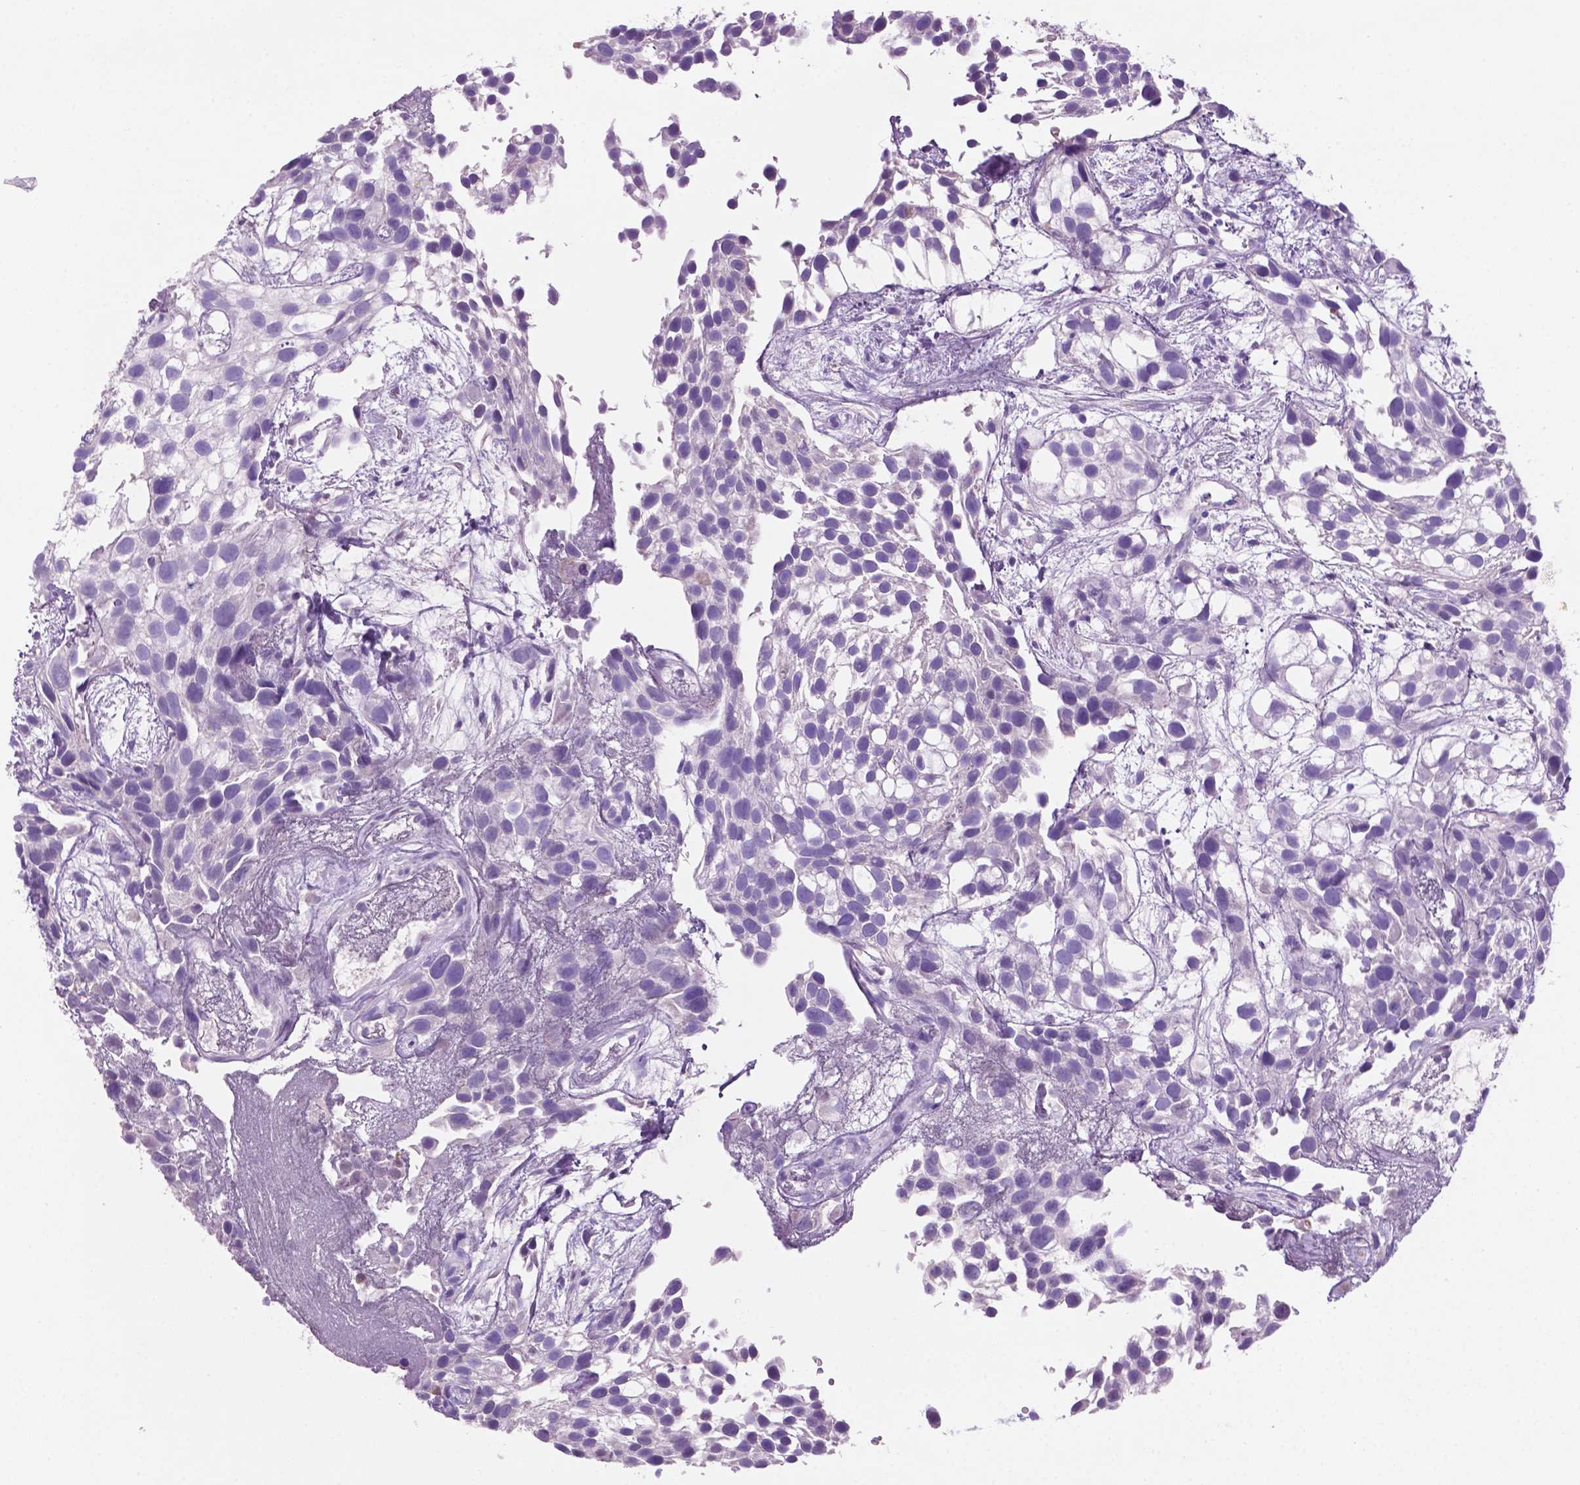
{"staining": {"intensity": "negative", "quantity": "none", "location": "none"}, "tissue": "urothelial cancer", "cell_type": "Tumor cells", "image_type": "cancer", "snomed": [{"axis": "morphology", "description": "Urothelial carcinoma, High grade"}, {"axis": "topography", "description": "Urinary bladder"}], "caption": "This is an immunohistochemistry (IHC) photomicrograph of human high-grade urothelial carcinoma. There is no positivity in tumor cells.", "gene": "POU4F1", "patient": {"sex": "male", "age": 56}}